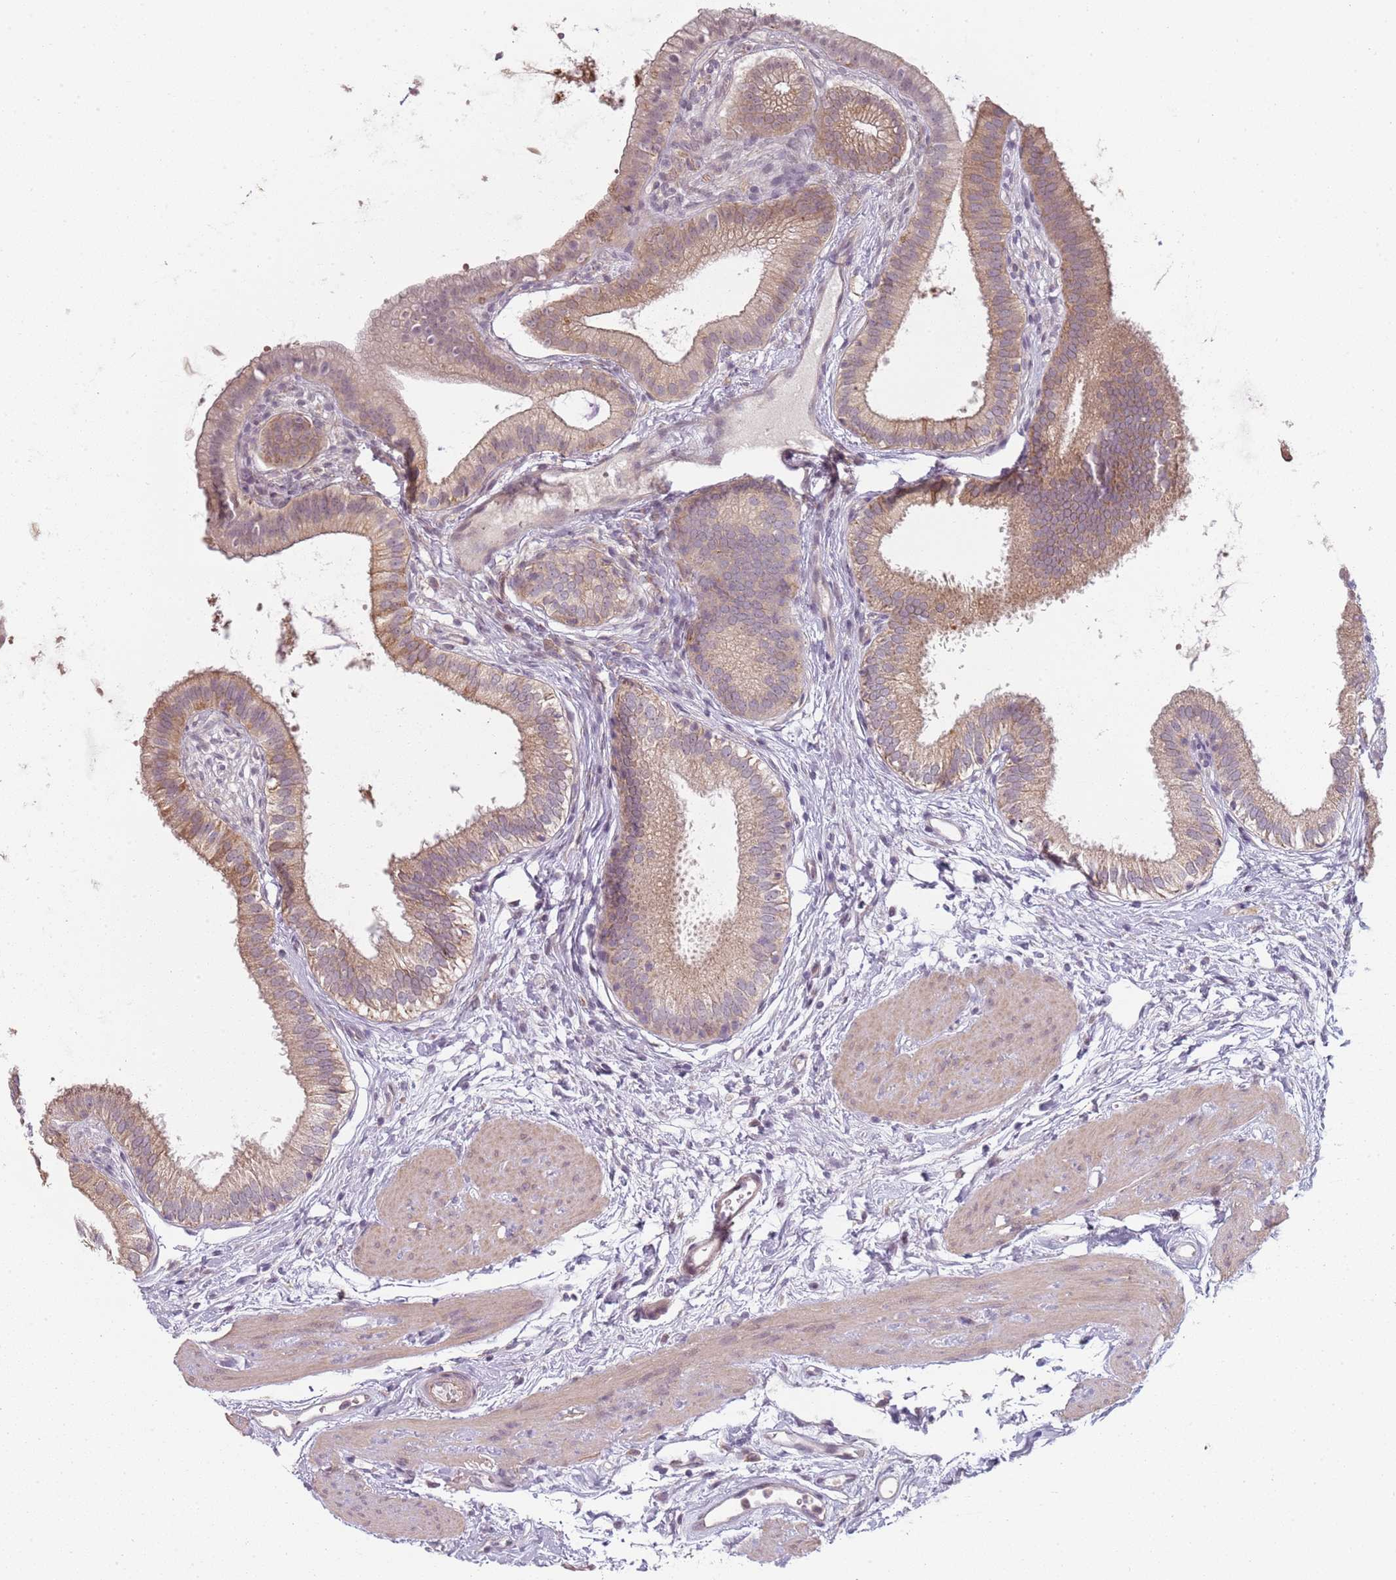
{"staining": {"intensity": "moderate", "quantity": "<25%", "location": "cytoplasmic/membranous"}, "tissue": "gallbladder", "cell_type": "Glandular cells", "image_type": "normal", "snomed": [{"axis": "morphology", "description": "Normal tissue, NOS"}, {"axis": "topography", "description": "Gallbladder"}], "caption": "Protein staining of normal gallbladder displays moderate cytoplasmic/membranous positivity in about <25% of glandular cells.", "gene": "CC2D2B", "patient": {"sex": "female", "age": 54}}